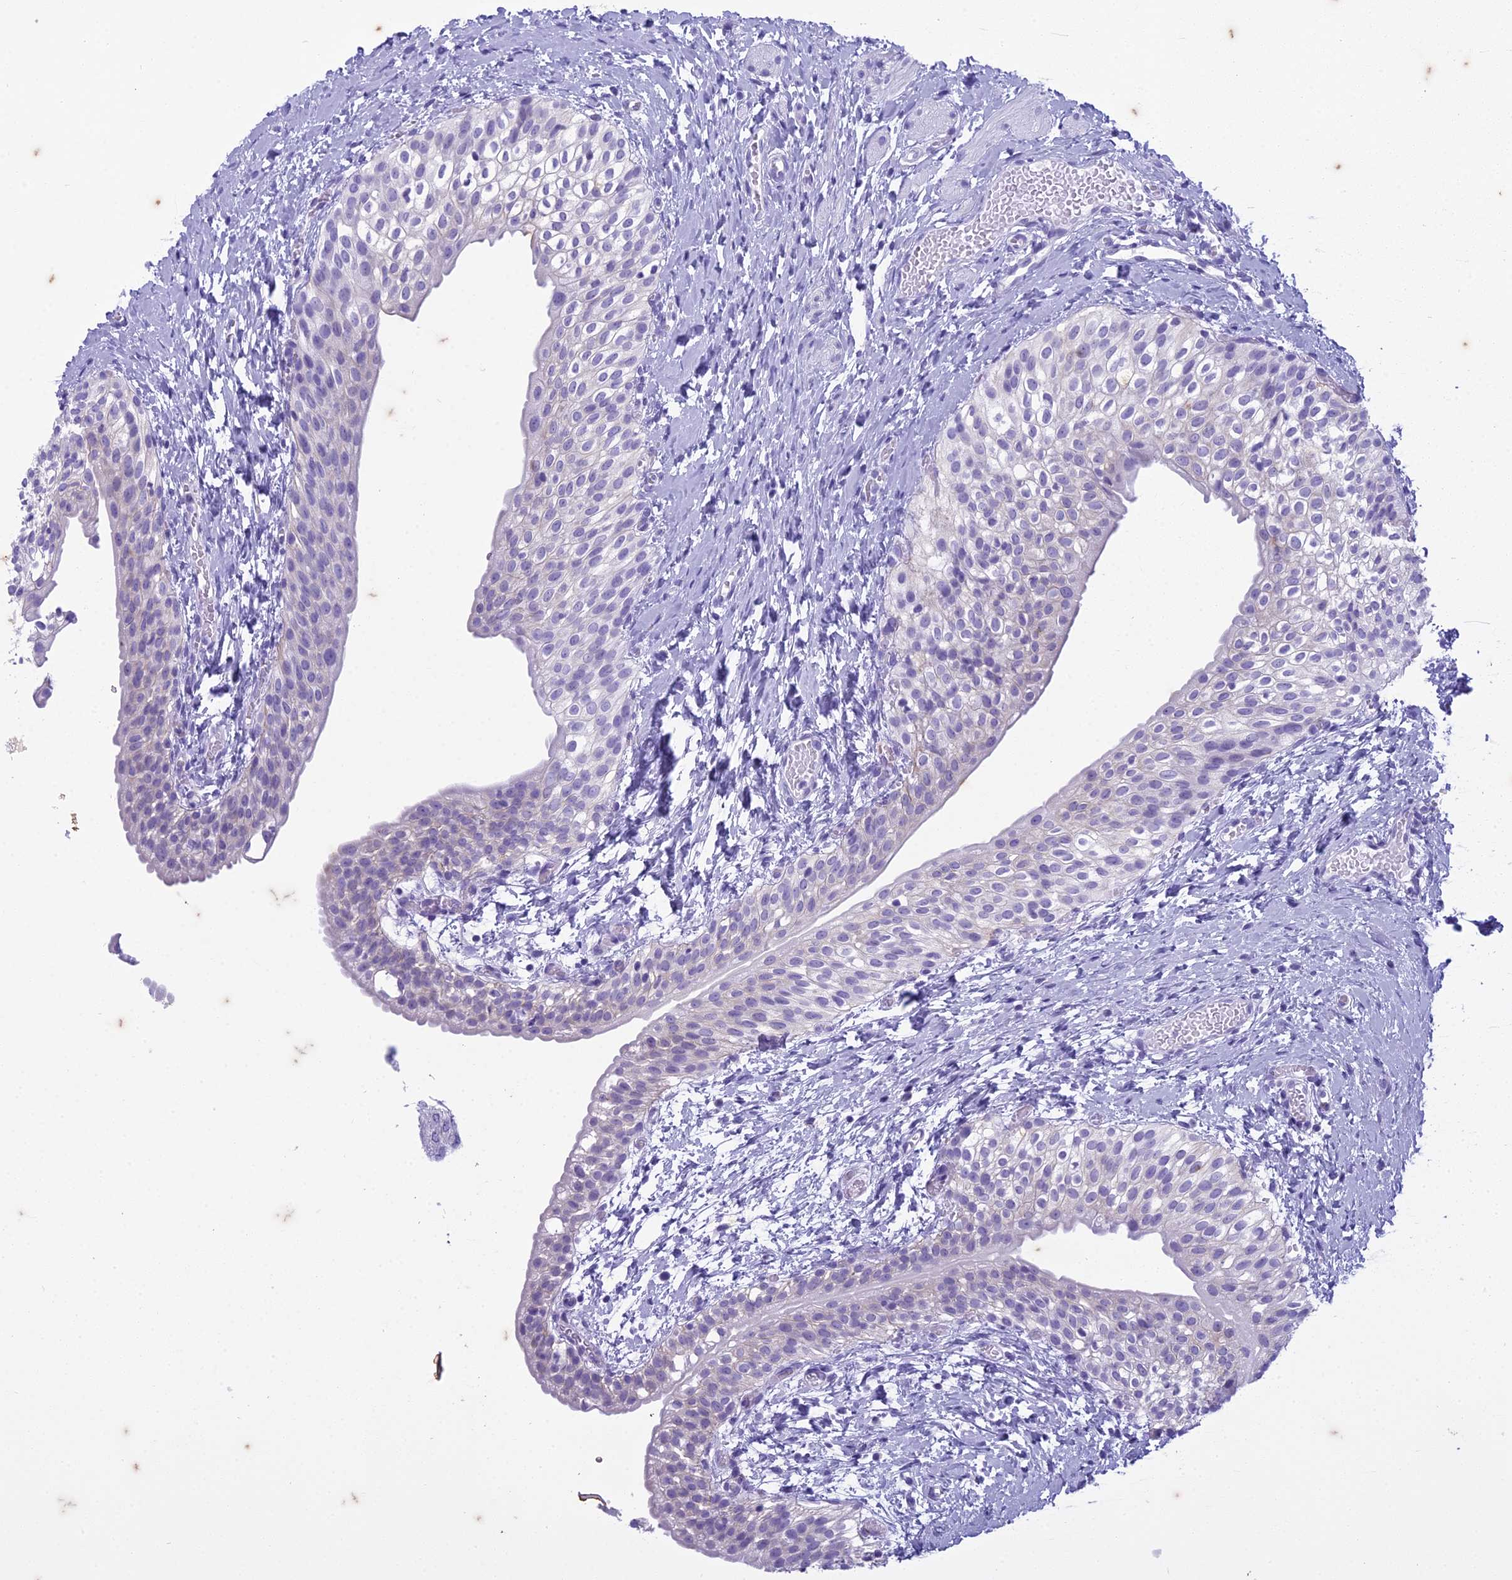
{"staining": {"intensity": "negative", "quantity": "none", "location": "none"}, "tissue": "urinary bladder", "cell_type": "Urothelial cells", "image_type": "normal", "snomed": [{"axis": "morphology", "description": "Normal tissue, NOS"}, {"axis": "topography", "description": "Urinary bladder"}], "caption": "Immunohistochemistry photomicrograph of benign urinary bladder: human urinary bladder stained with DAB (3,3'-diaminobenzidine) shows no significant protein positivity in urothelial cells.", "gene": "HMGB4", "patient": {"sex": "male", "age": 1}}